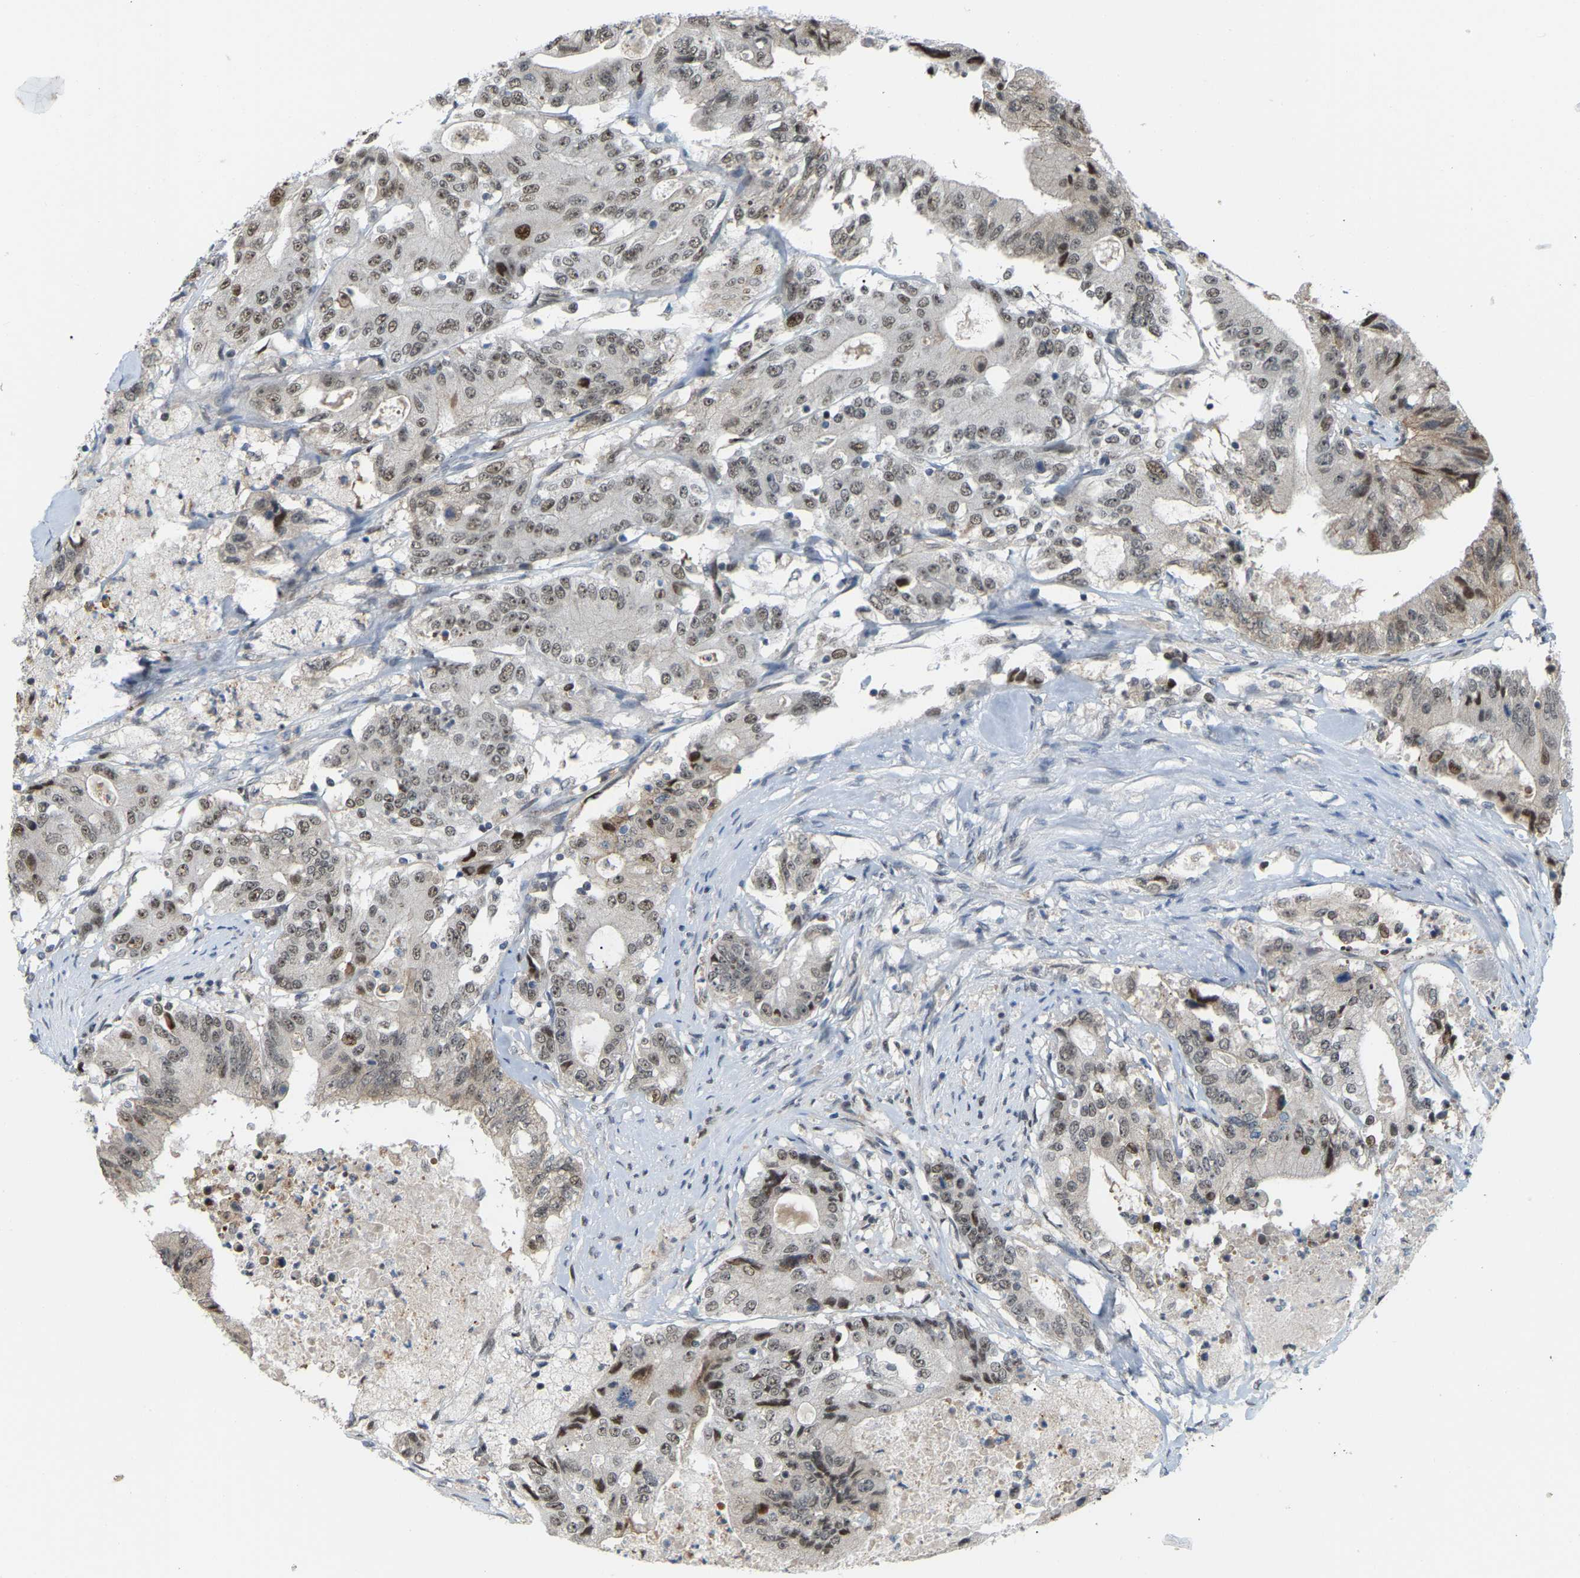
{"staining": {"intensity": "weak", "quantity": "25%-75%", "location": "nuclear"}, "tissue": "colorectal cancer", "cell_type": "Tumor cells", "image_type": "cancer", "snomed": [{"axis": "morphology", "description": "Adenocarcinoma, NOS"}, {"axis": "topography", "description": "Colon"}], "caption": "The image displays staining of adenocarcinoma (colorectal), revealing weak nuclear protein staining (brown color) within tumor cells. (DAB (3,3'-diaminobenzidine) = brown stain, brightfield microscopy at high magnification).", "gene": "CROT", "patient": {"sex": "female", "age": 77}}